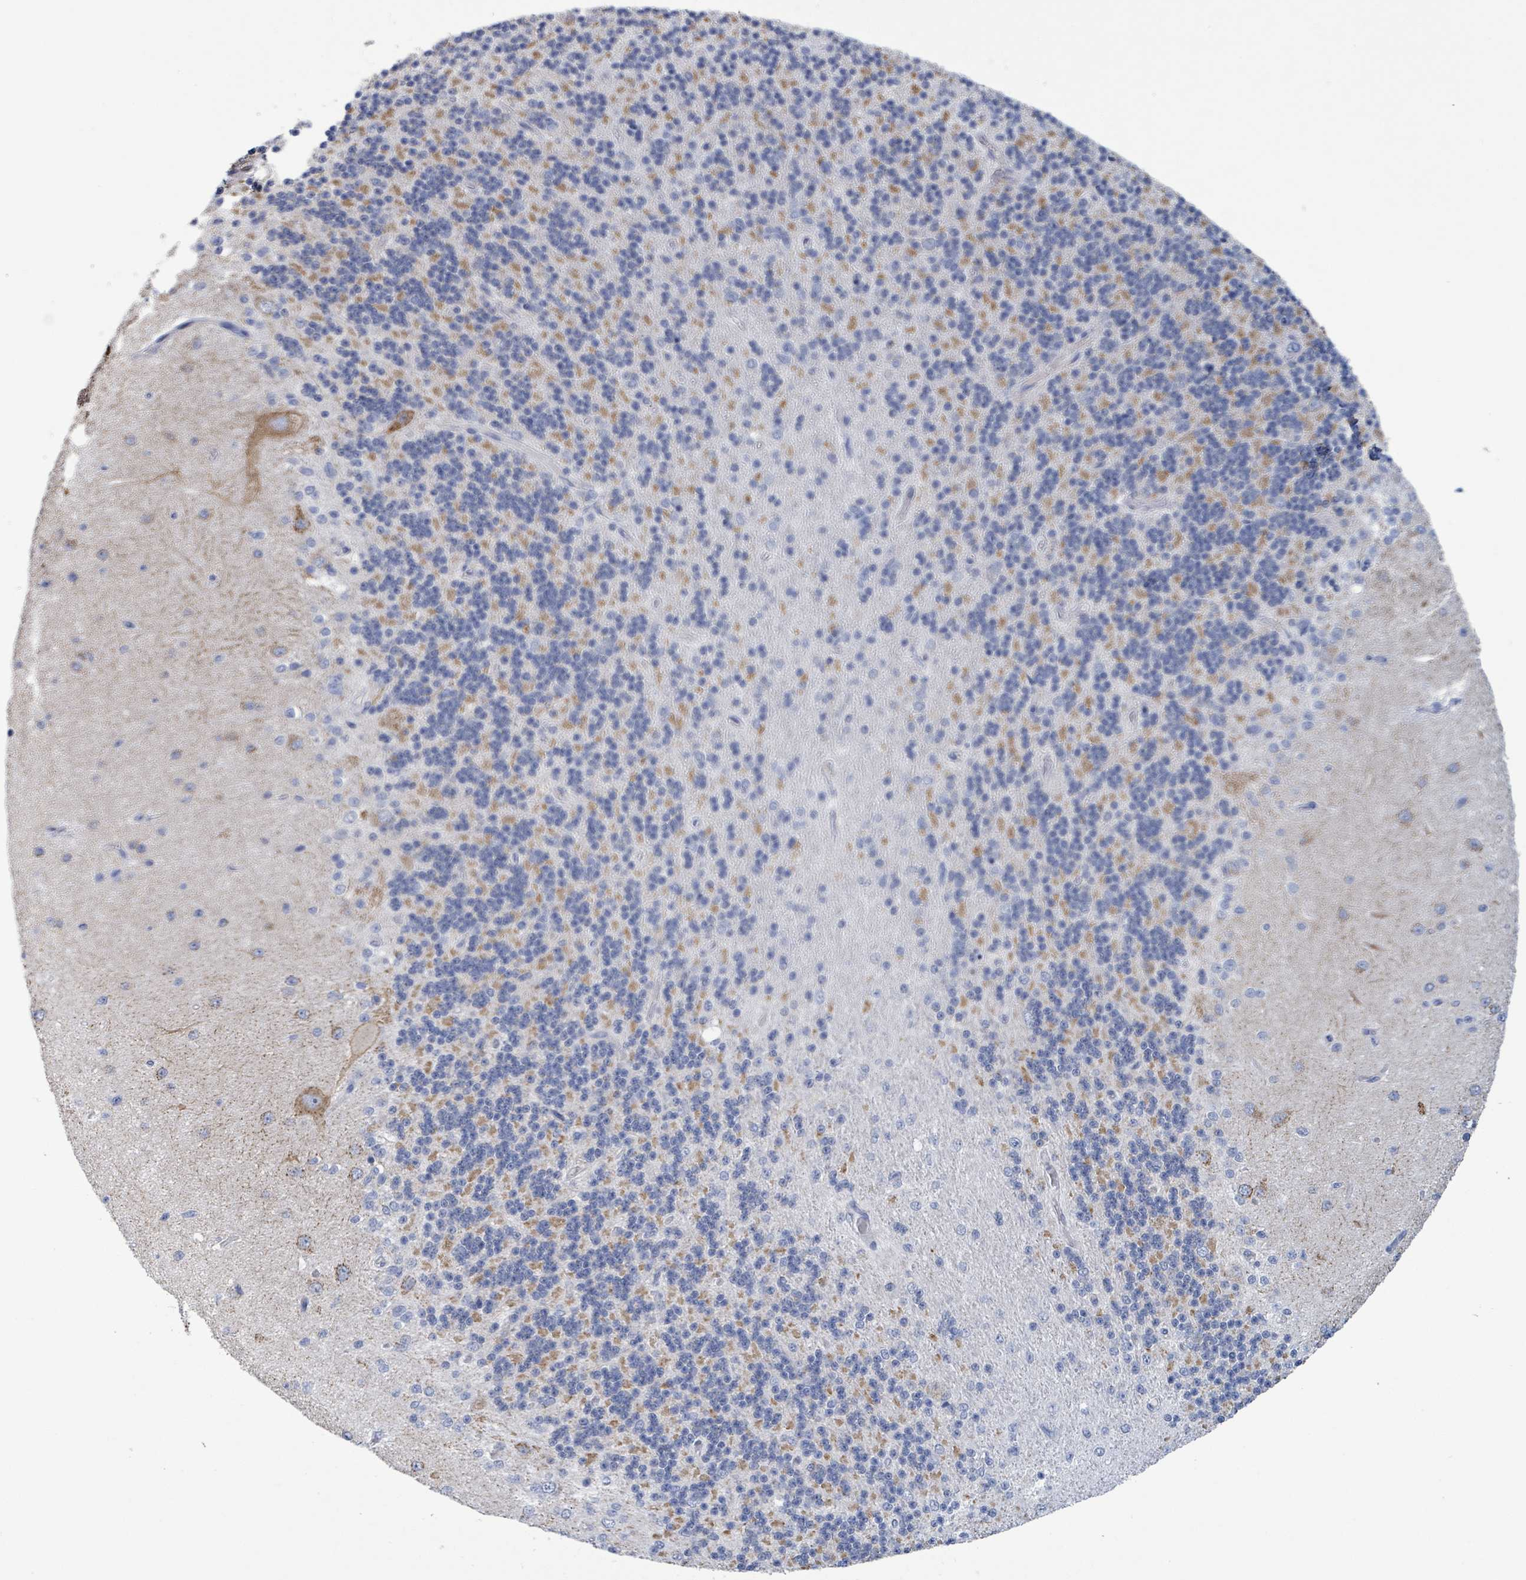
{"staining": {"intensity": "moderate", "quantity": "25%-75%", "location": "cytoplasmic/membranous"}, "tissue": "cerebellum", "cell_type": "Cells in granular layer", "image_type": "normal", "snomed": [{"axis": "morphology", "description": "Normal tissue, NOS"}, {"axis": "topography", "description": "Cerebellum"}], "caption": "A histopathology image showing moderate cytoplasmic/membranous expression in approximately 25%-75% of cells in granular layer in unremarkable cerebellum, as visualized by brown immunohistochemical staining.", "gene": "AKR1C4", "patient": {"sex": "female", "age": 29}}